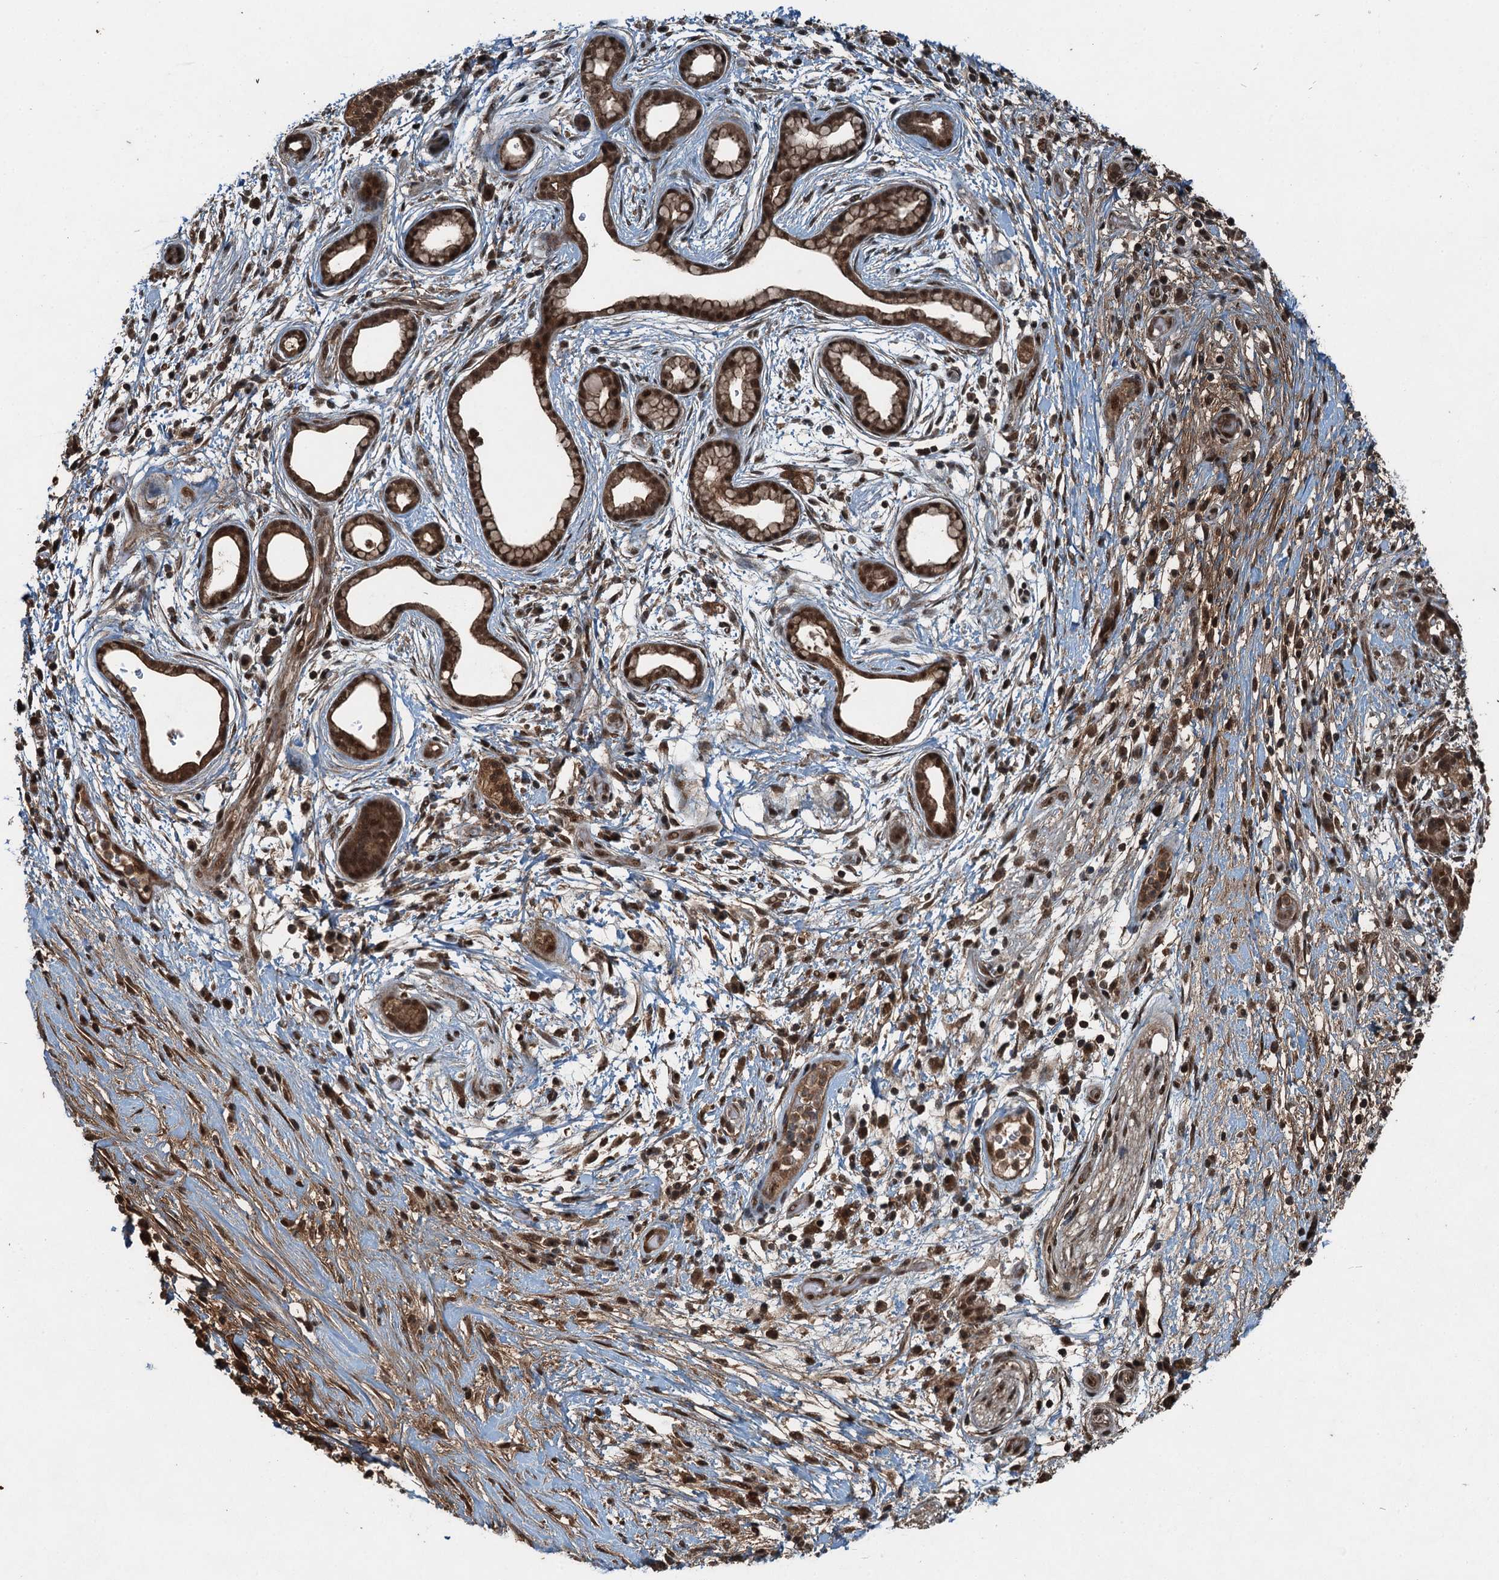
{"staining": {"intensity": "strong", "quantity": ">75%", "location": "cytoplasmic/membranous,nuclear"}, "tissue": "pancreatic cancer", "cell_type": "Tumor cells", "image_type": "cancer", "snomed": [{"axis": "morphology", "description": "Adenocarcinoma, NOS"}, {"axis": "topography", "description": "Pancreas"}], "caption": "DAB (3,3'-diaminobenzidine) immunohistochemical staining of pancreatic adenocarcinoma demonstrates strong cytoplasmic/membranous and nuclear protein positivity in approximately >75% of tumor cells.", "gene": "UBXN6", "patient": {"sex": "female", "age": 73}}